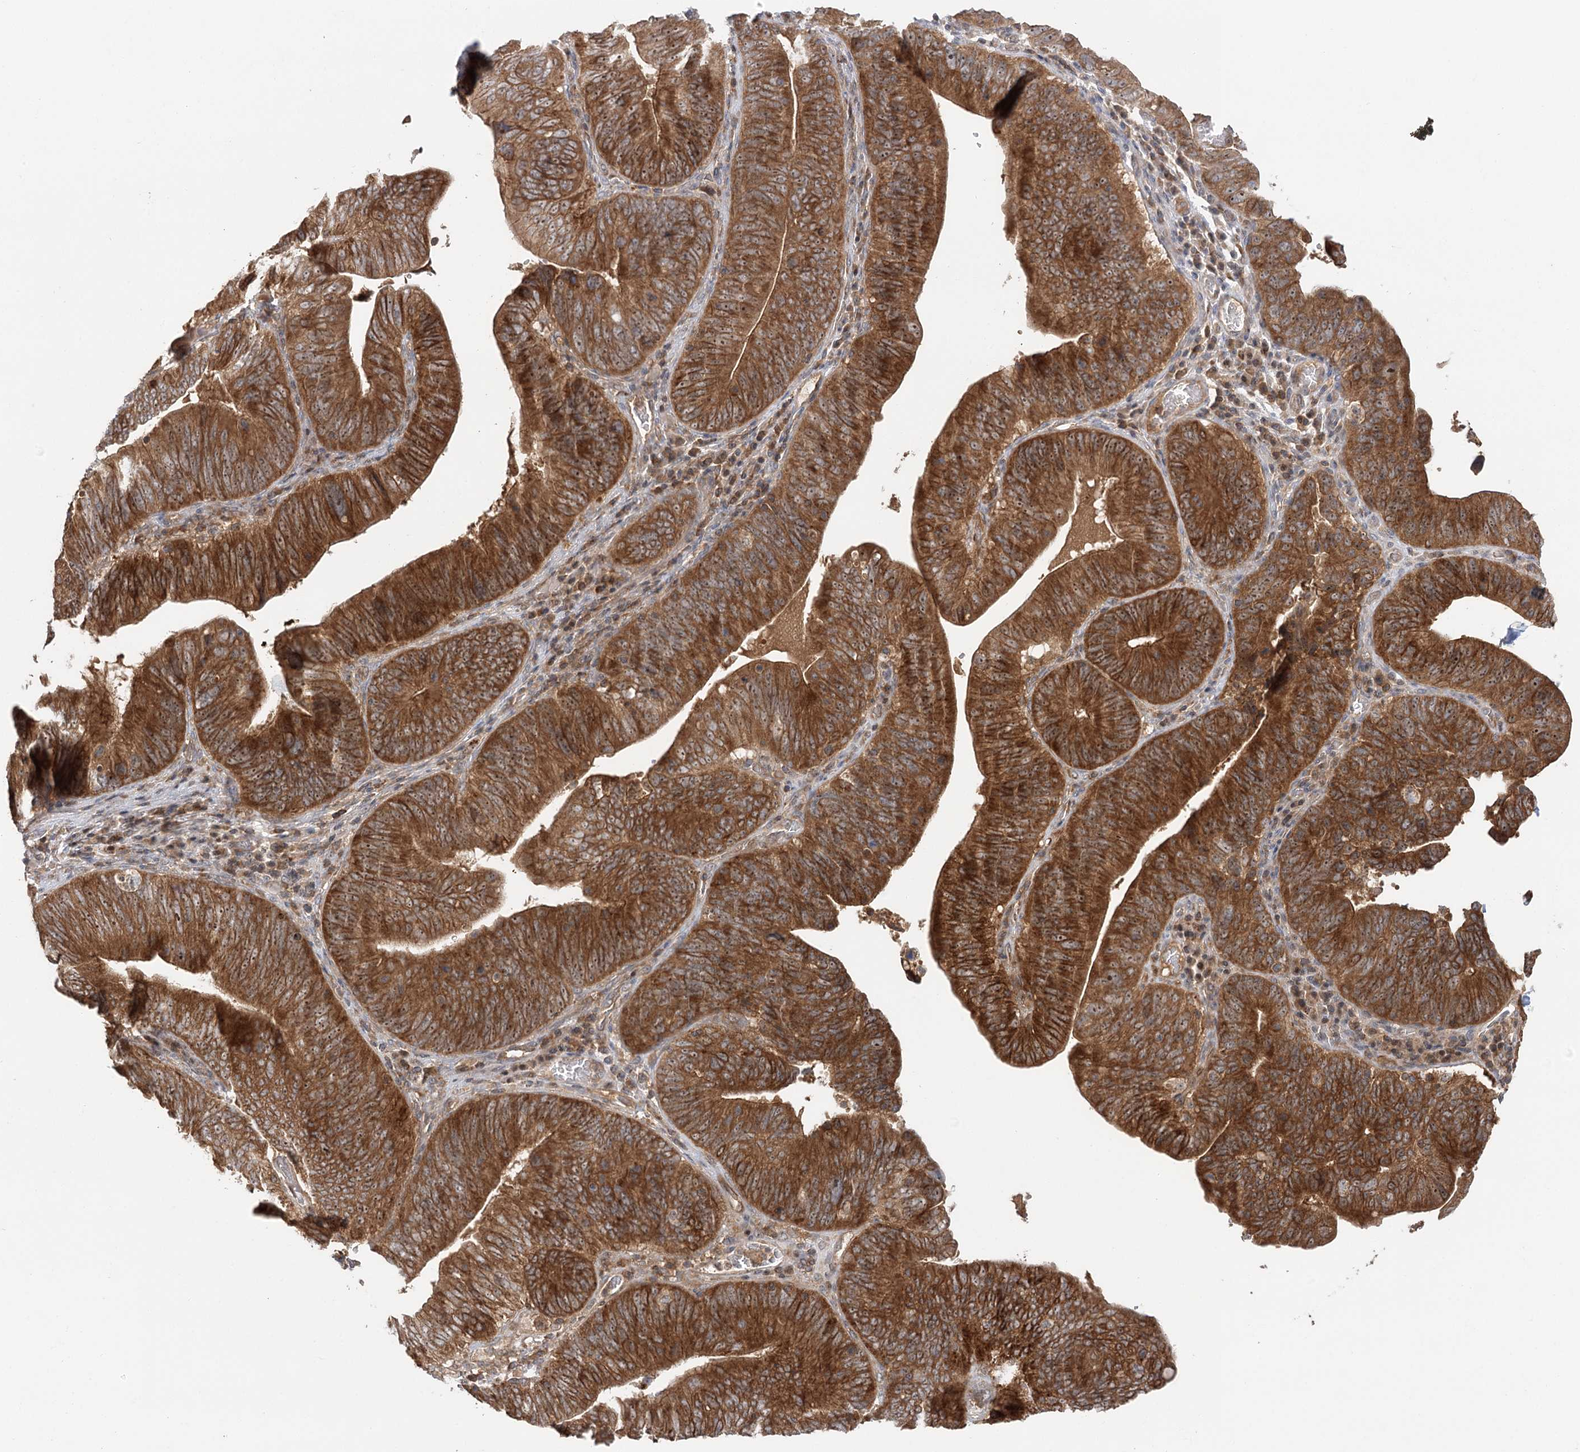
{"staining": {"intensity": "strong", "quantity": ">75%", "location": "cytoplasmic/membranous,nuclear"}, "tissue": "pancreatic cancer", "cell_type": "Tumor cells", "image_type": "cancer", "snomed": [{"axis": "morphology", "description": "Adenocarcinoma, NOS"}, {"axis": "topography", "description": "Pancreas"}], "caption": "Immunohistochemical staining of human pancreatic adenocarcinoma reveals high levels of strong cytoplasmic/membranous and nuclear expression in approximately >75% of tumor cells. The protein of interest is shown in brown color, while the nuclei are stained blue.", "gene": "RAPGEF6", "patient": {"sex": "male", "age": 63}}